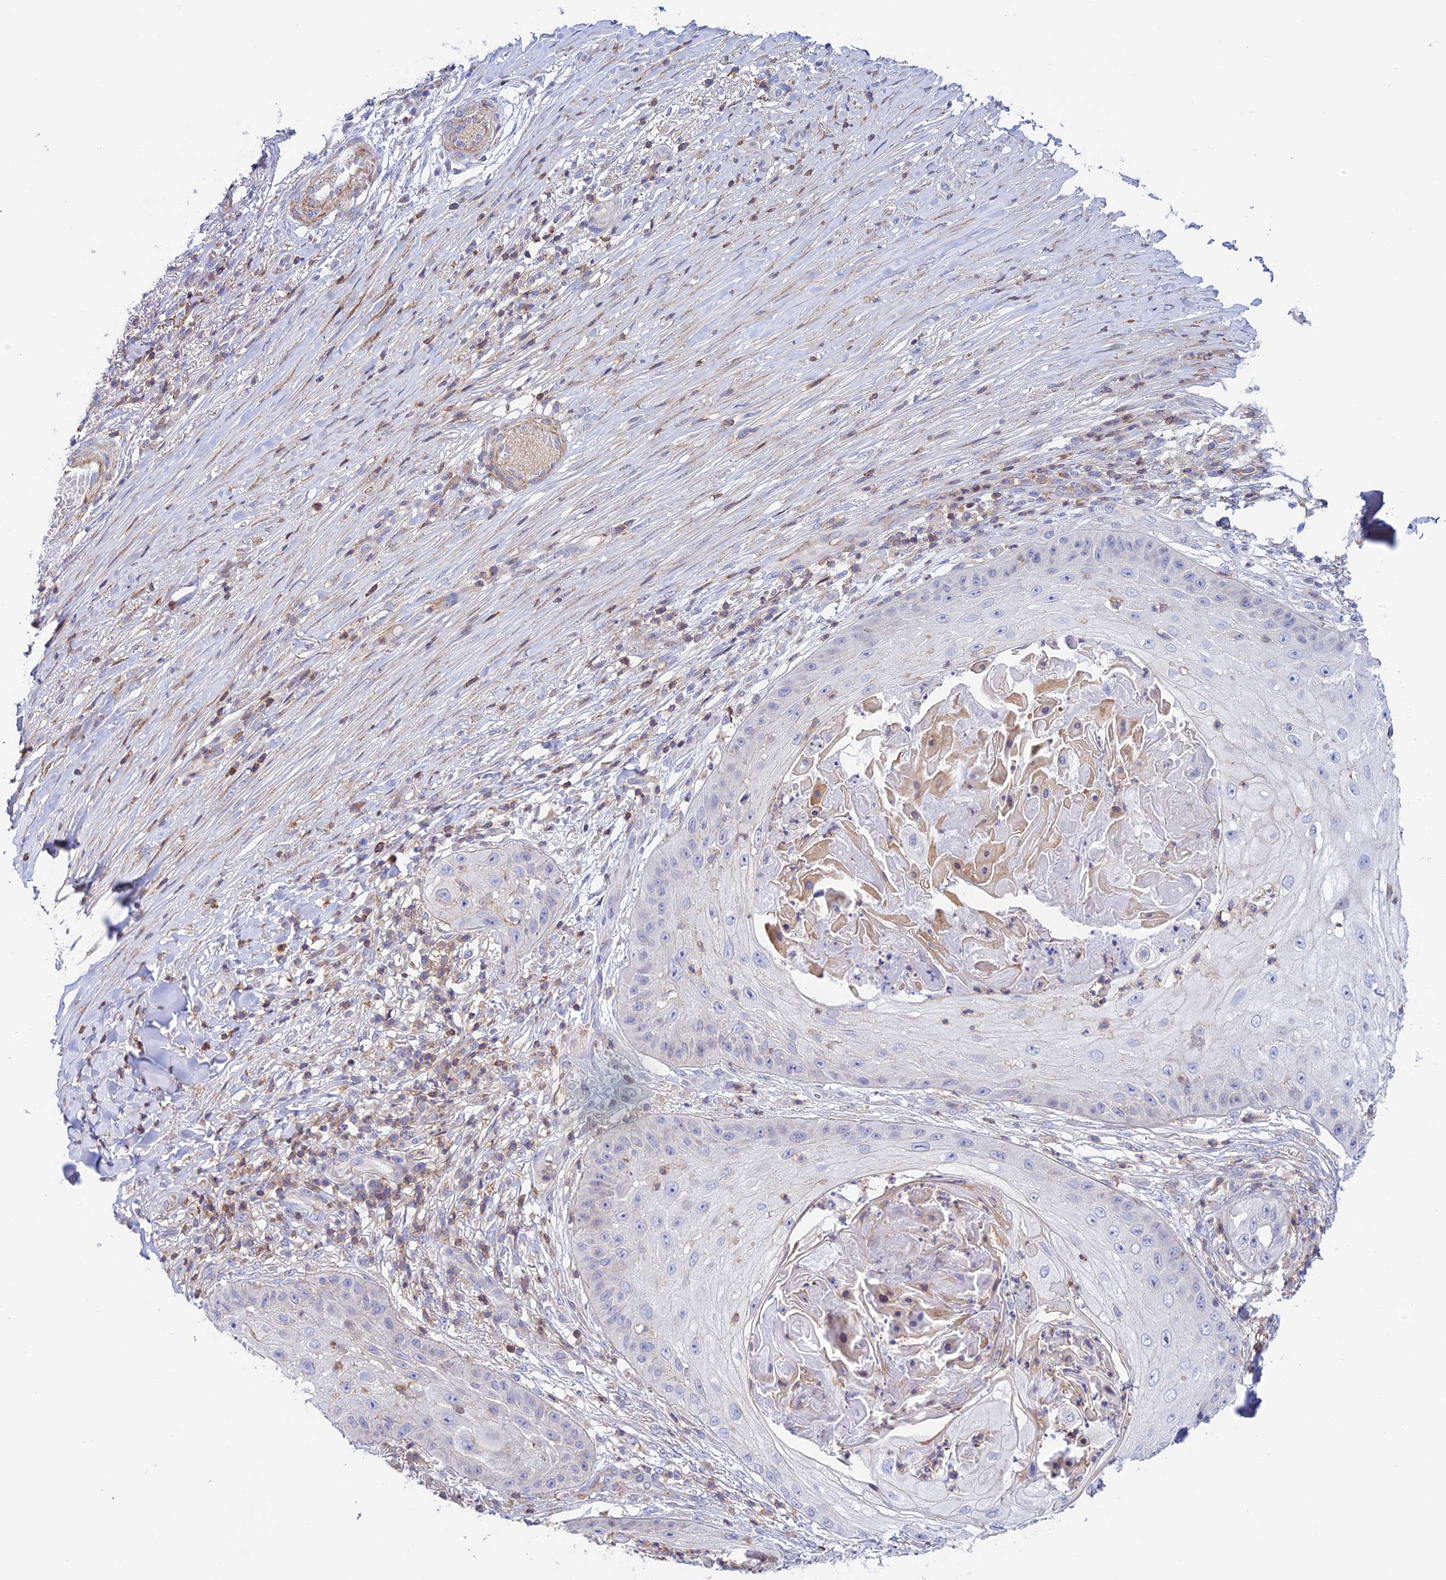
{"staining": {"intensity": "negative", "quantity": "none", "location": "none"}, "tissue": "skin cancer", "cell_type": "Tumor cells", "image_type": "cancer", "snomed": [{"axis": "morphology", "description": "Squamous cell carcinoma, NOS"}, {"axis": "topography", "description": "Skin"}], "caption": "DAB immunohistochemical staining of human skin cancer reveals no significant expression in tumor cells.", "gene": "PRIM1", "patient": {"sex": "male", "age": 70}}